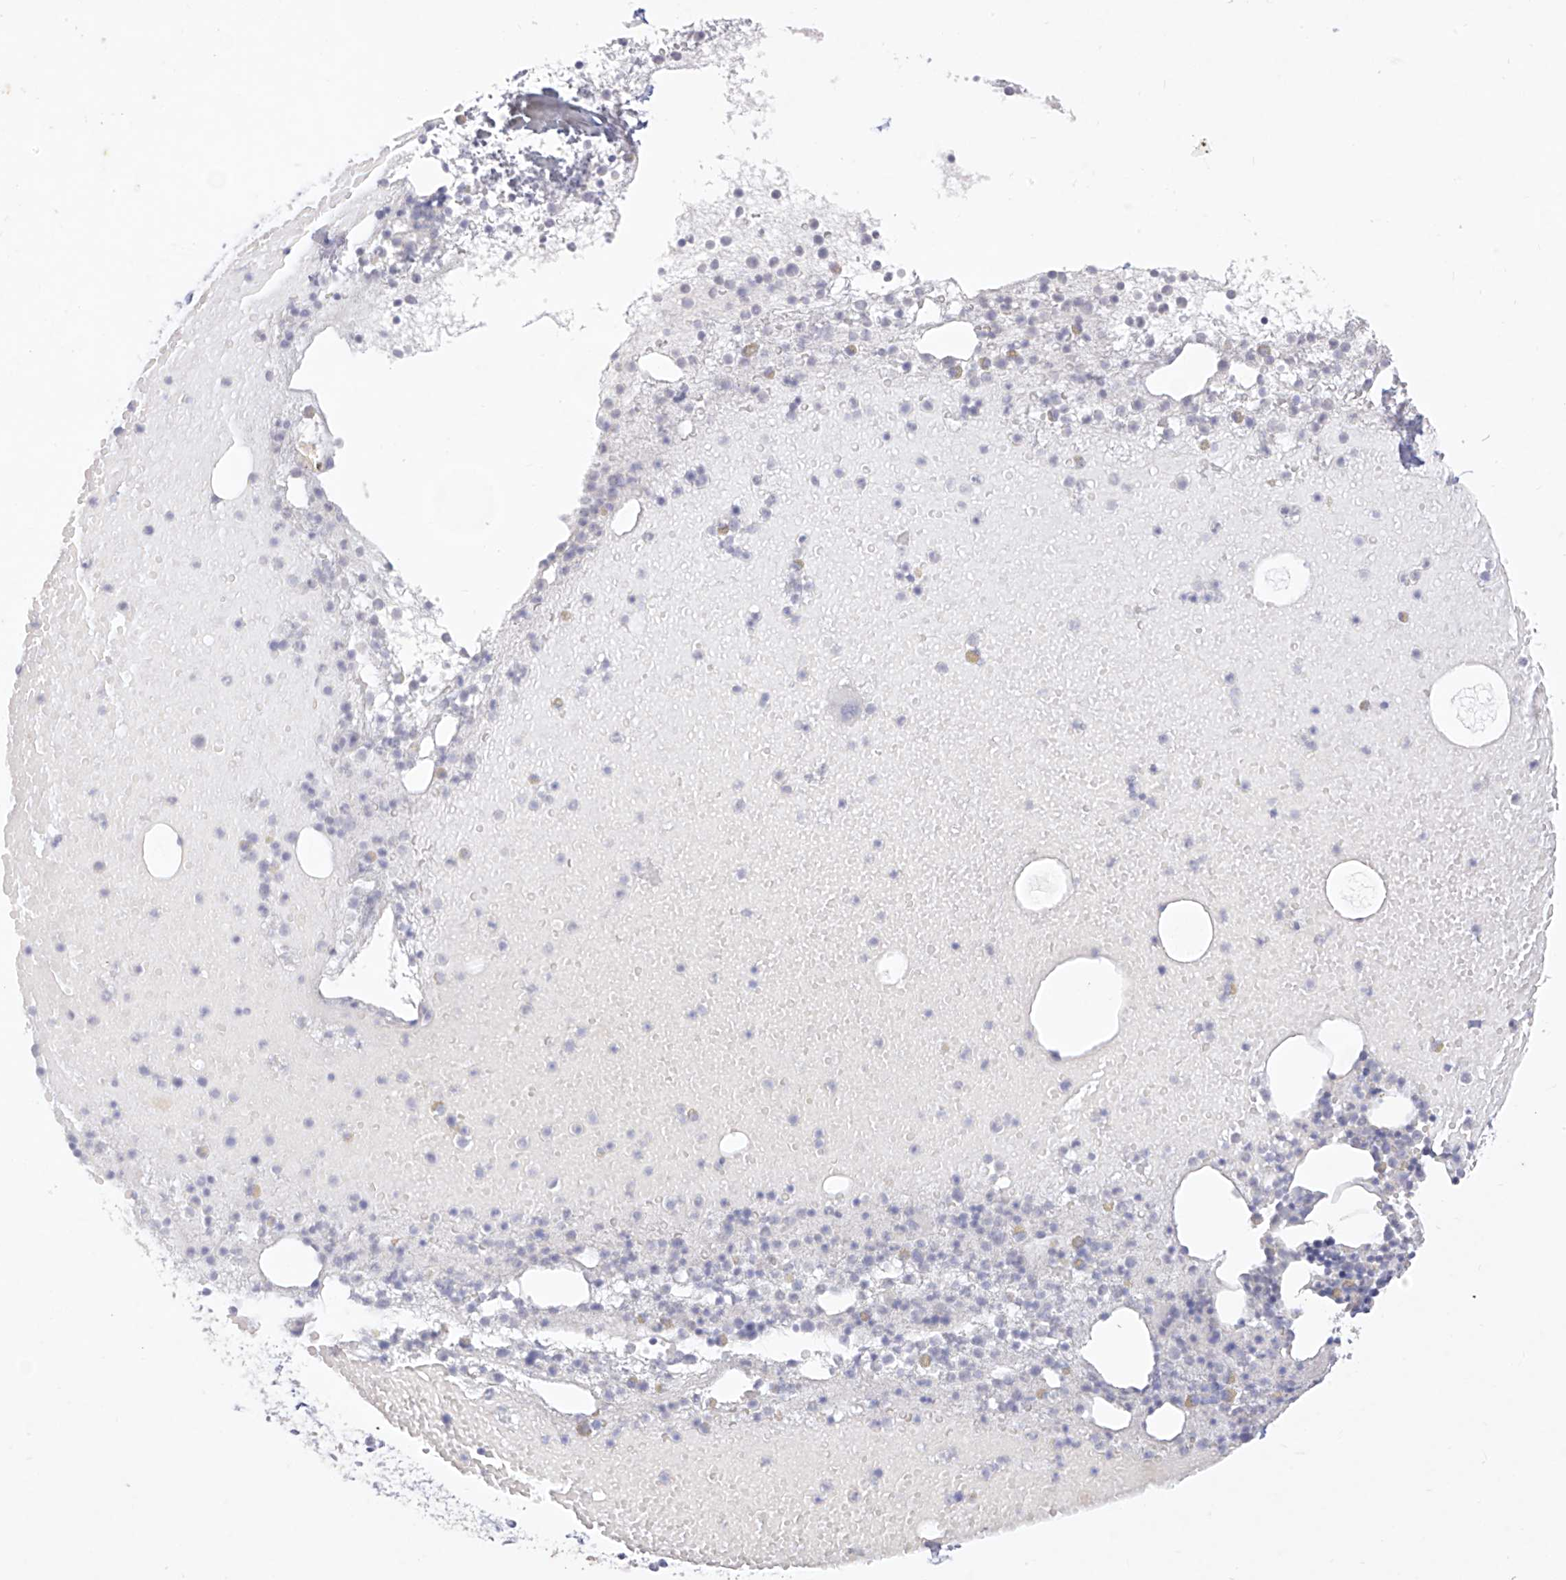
{"staining": {"intensity": "negative", "quantity": "none", "location": "none"}, "tissue": "bone marrow", "cell_type": "Hematopoietic cells", "image_type": "normal", "snomed": [{"axis": "morphology", "description": "Normal tissue, NOS"}, {"axis": "topography", "description": "Bone marrow"}], "caption": "Immunohistochemical staining of normal human bone marrow displays no significant expression in hematopoietic cells.", "gene": "TGM4", "patient": {"sex": "male", "age": 47}}